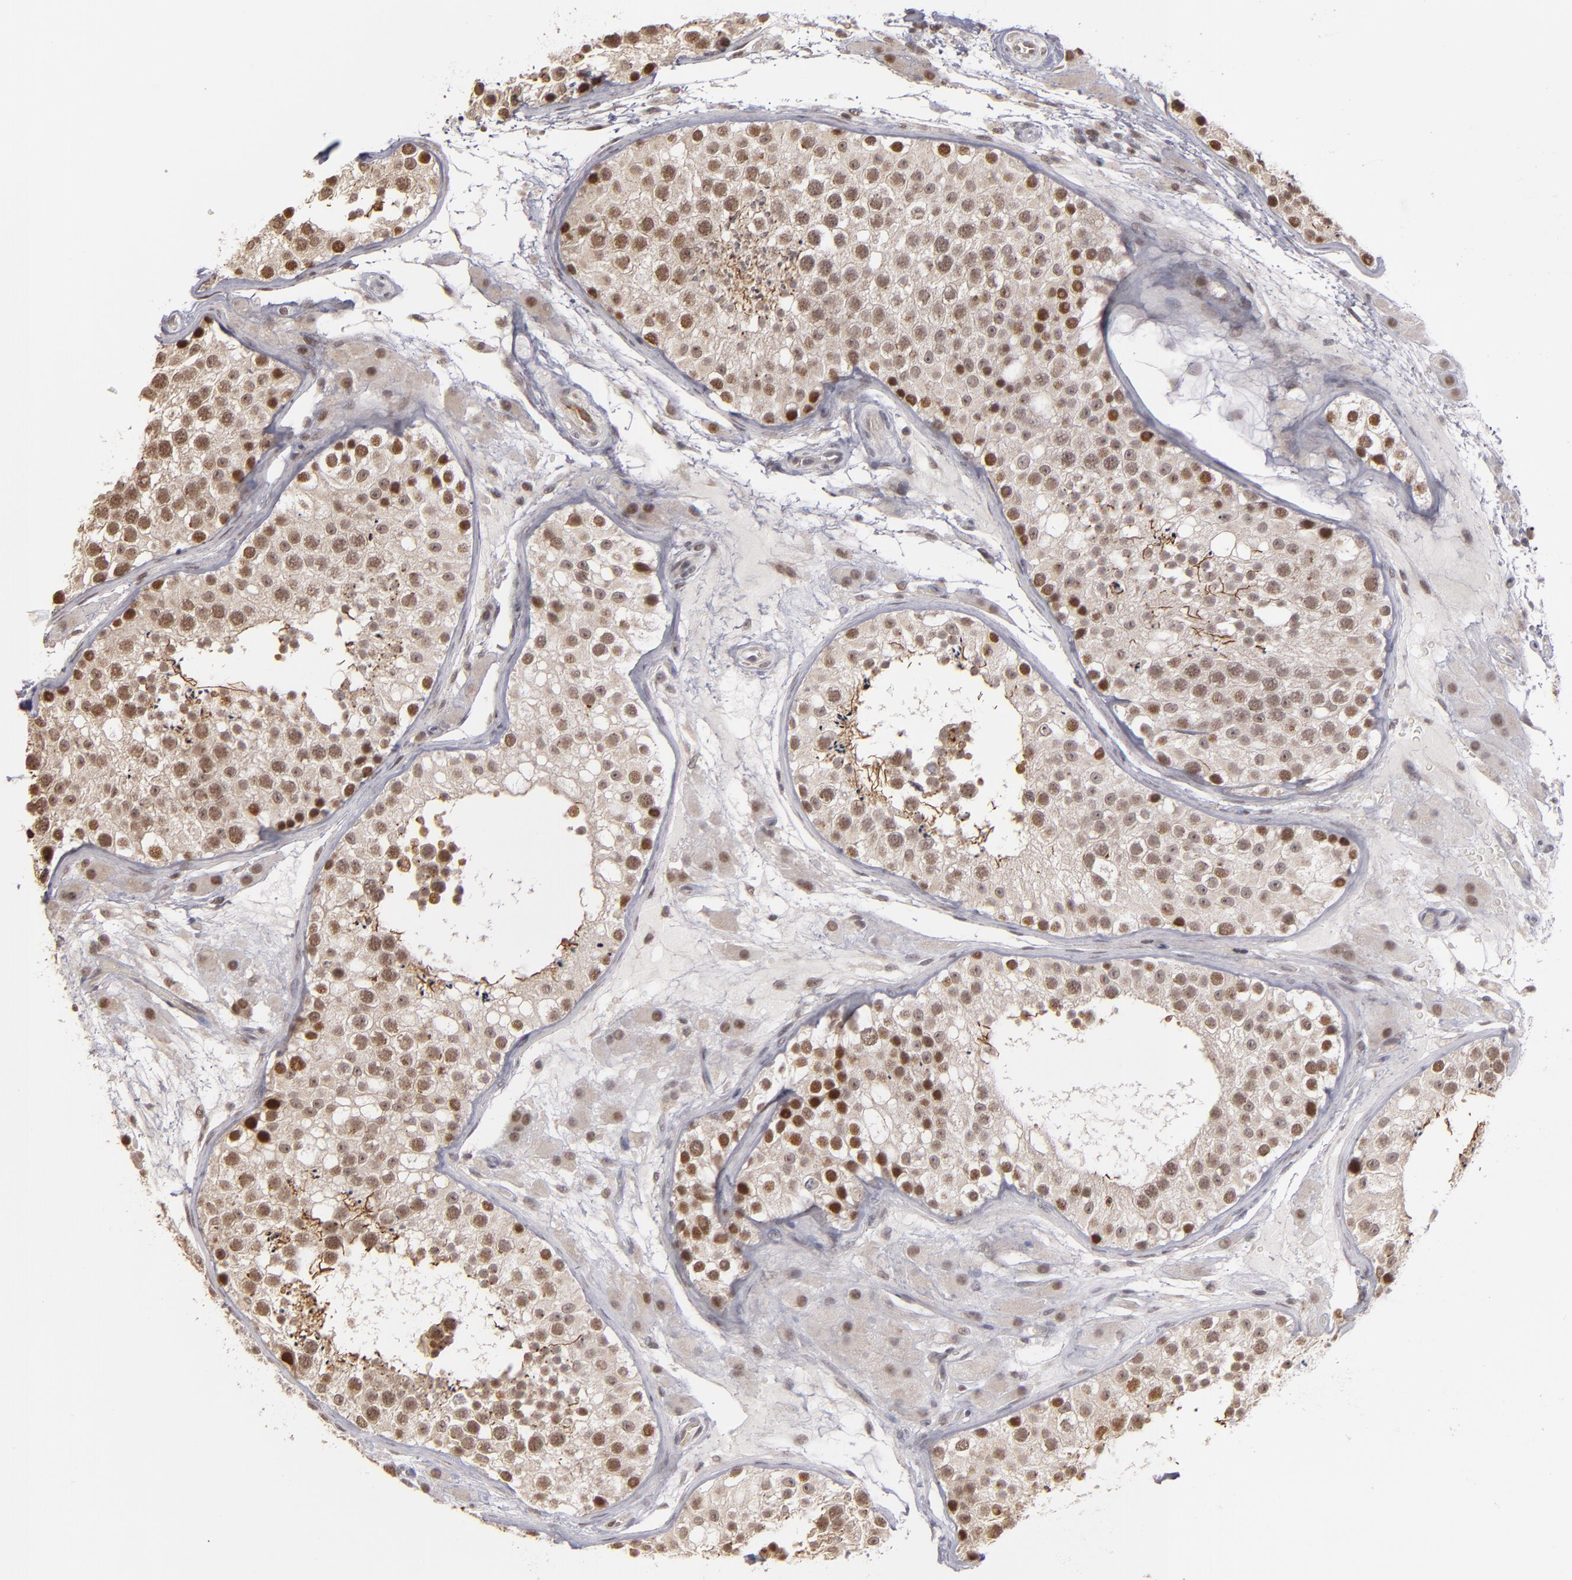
{"staining": {"intensity": "moderate", "quantity": ">75%", "location": "cytoplasmic/membranous,nuclear"}, "tissue": "testis", "cell_type": "Cells in seminiferous ducts", "image_type": "normal", "snomed": [{"axis": "morphology", "description": "Normal tissue, NOS"}, {"axis": "topography", "description": "Testis"}], "caption": "Brown immunohistochemical staining in unremarkable testis demonstrates moderate cytoplasmic/membranous,nuclear expression in about >75% of cells in seminiferous ducts. Nuclei are stained in blue.", "gene": "ZNF75A", "patient": {"sex": "male", "age": 26}}